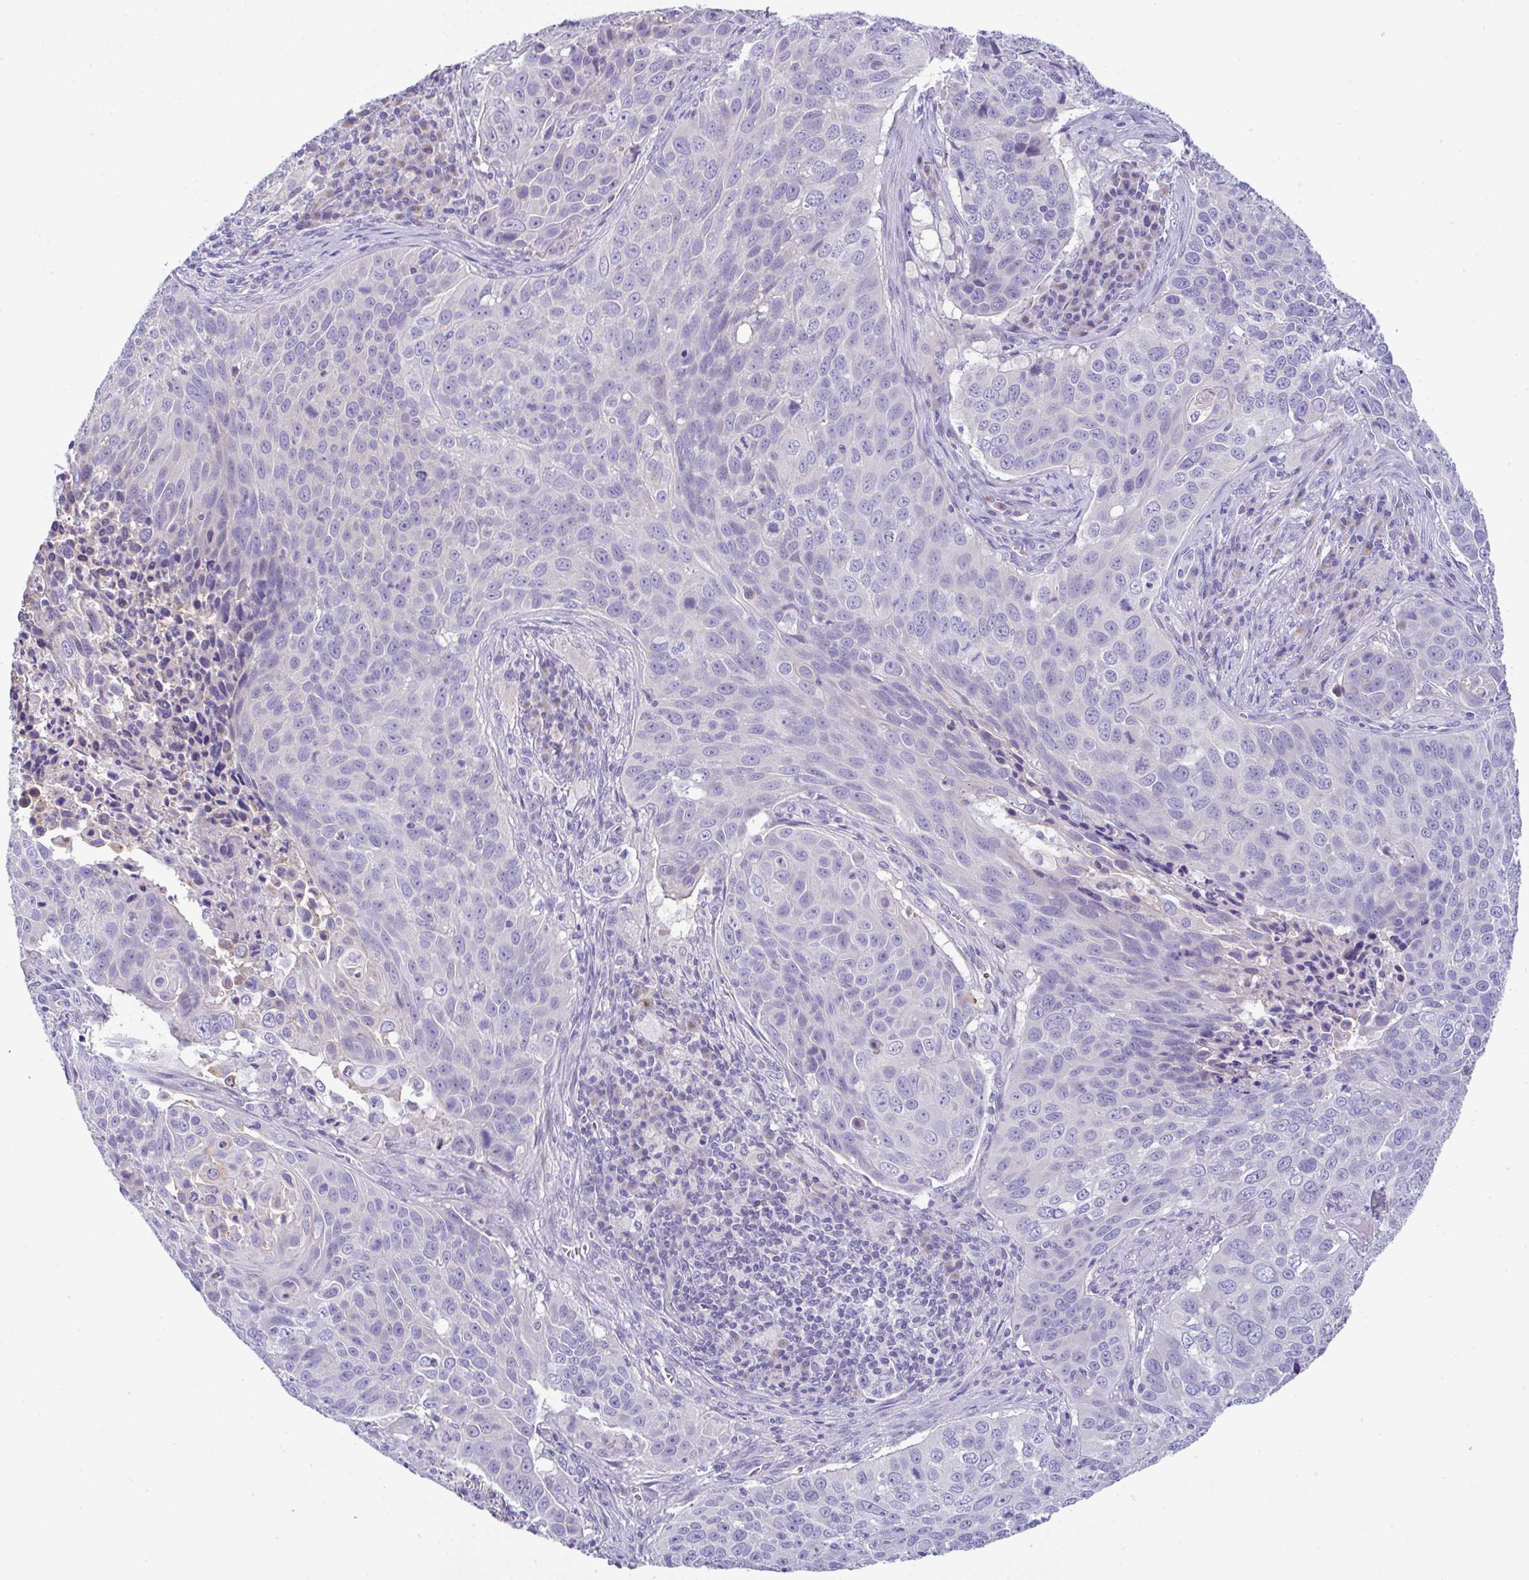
{"staining": {"intensity": "negative", "quantity": "none", "location": "none"}, "tissue": "lung cancer", "cell_type": "Tumor cells", "image_type": "cancer", "snomed": [{"axis": "morphology", "description": "Squamous cell carcinoma, NOS"}, {"axis": "topography", "description": "Lung"}], "caption": "Squamous cell carcinoma (lung) was stained to show a protein in brown. There is no significant expression in tumor cells.", "gene": "SERPINE3", "patient": {"sex": "male", "age": 78}}